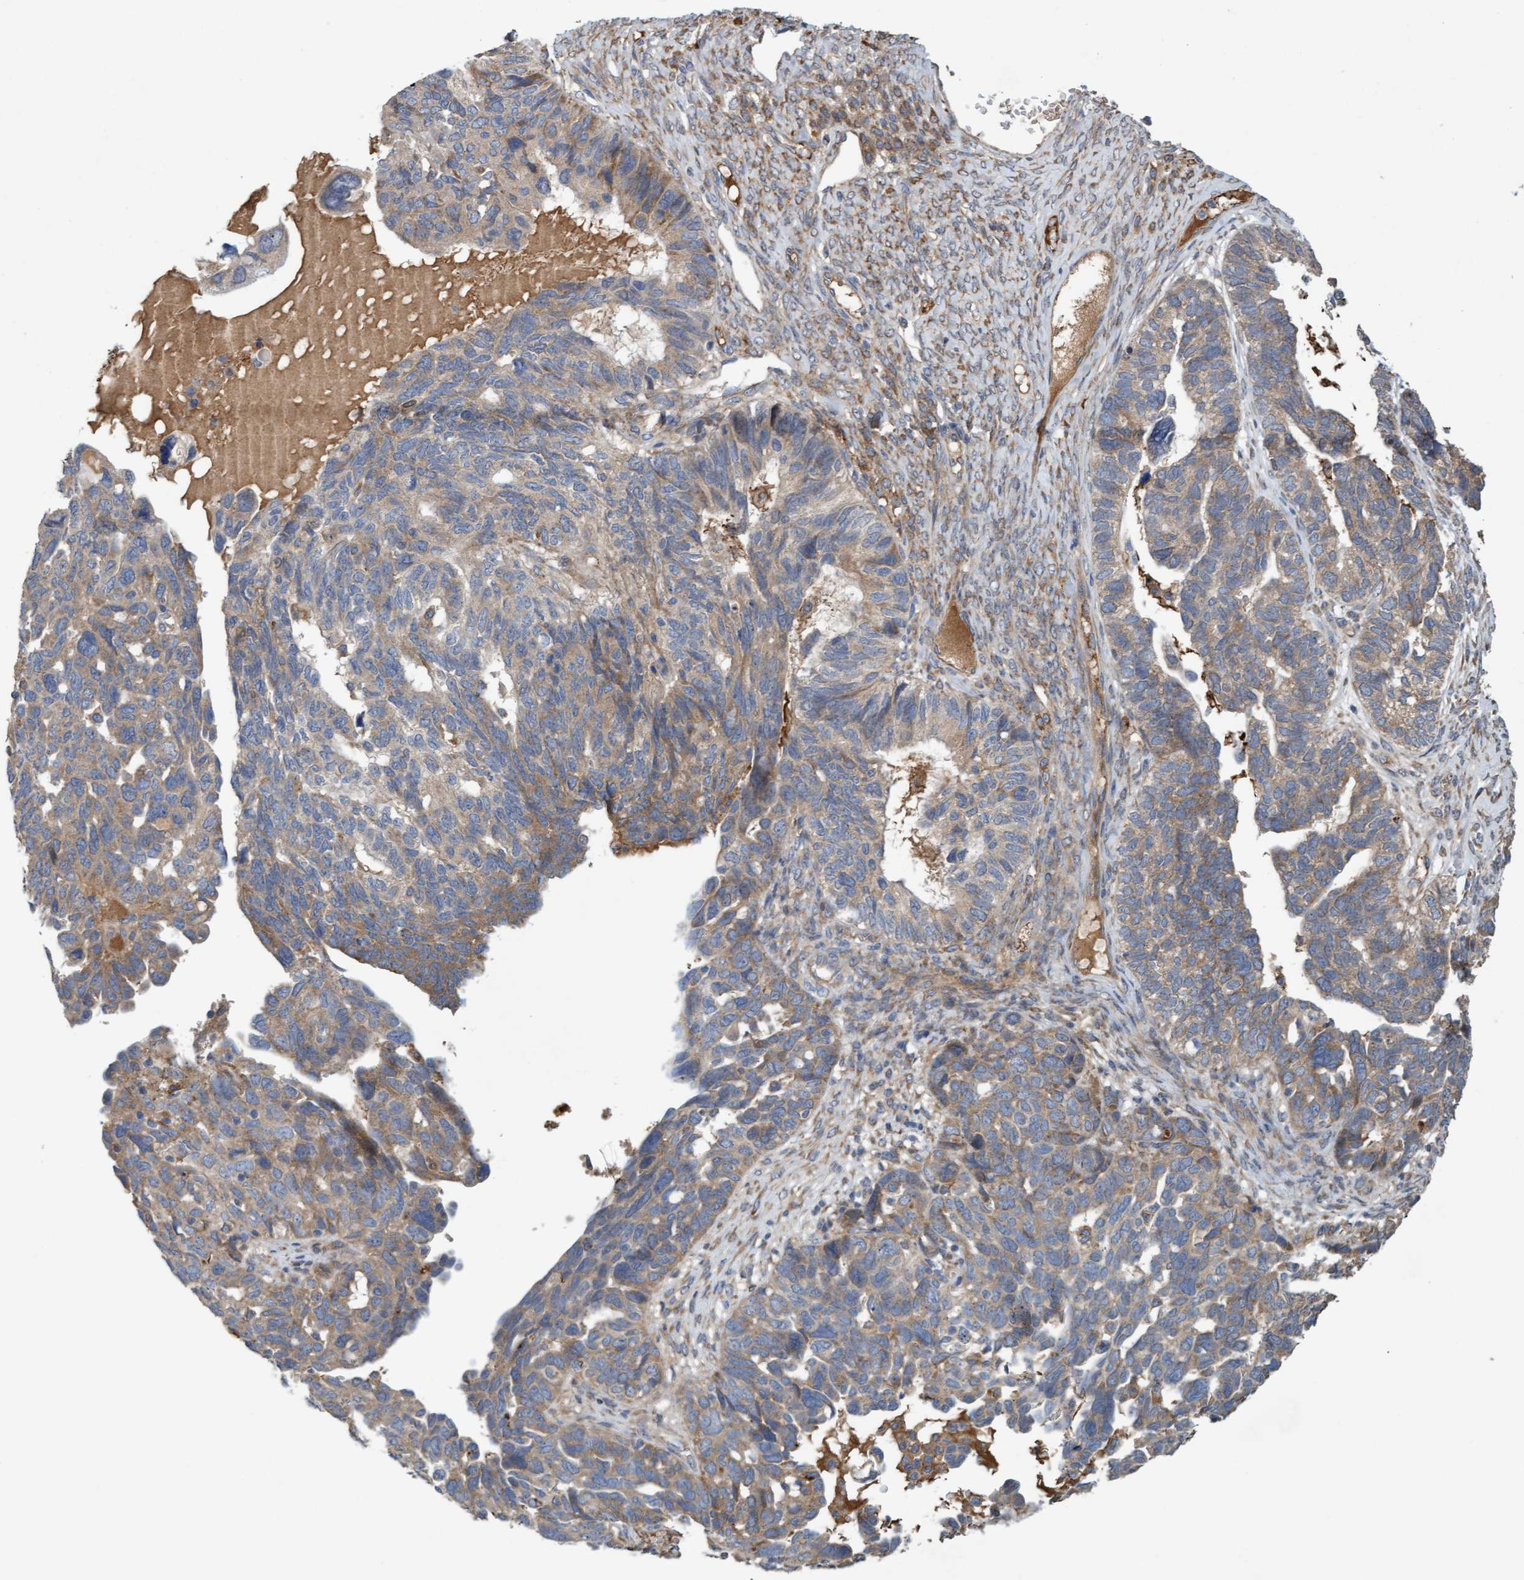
{"staining": {"intensity": "weak", "quantity": ">75%", "location": "cytoplasmic/membranous"}, "tissue": "ovarian cancer", "cell_type": "Tumor cells", "image_type": "cancer", "snomed": [{"axis": "morphology", "description": "Cystadenocarcinoma, serous, NOS"}, {"axis": "topography", "description": "Ovary"}], "caption": "Immunohistochemical staining of serous cystadenocarcinoma (ovarian) displays low levels of weak cytoplasmic/membranous expression in about >75% of tumor cells.", "gene": "DDHD2", "patient": {"sex": "female", "age": 79}}